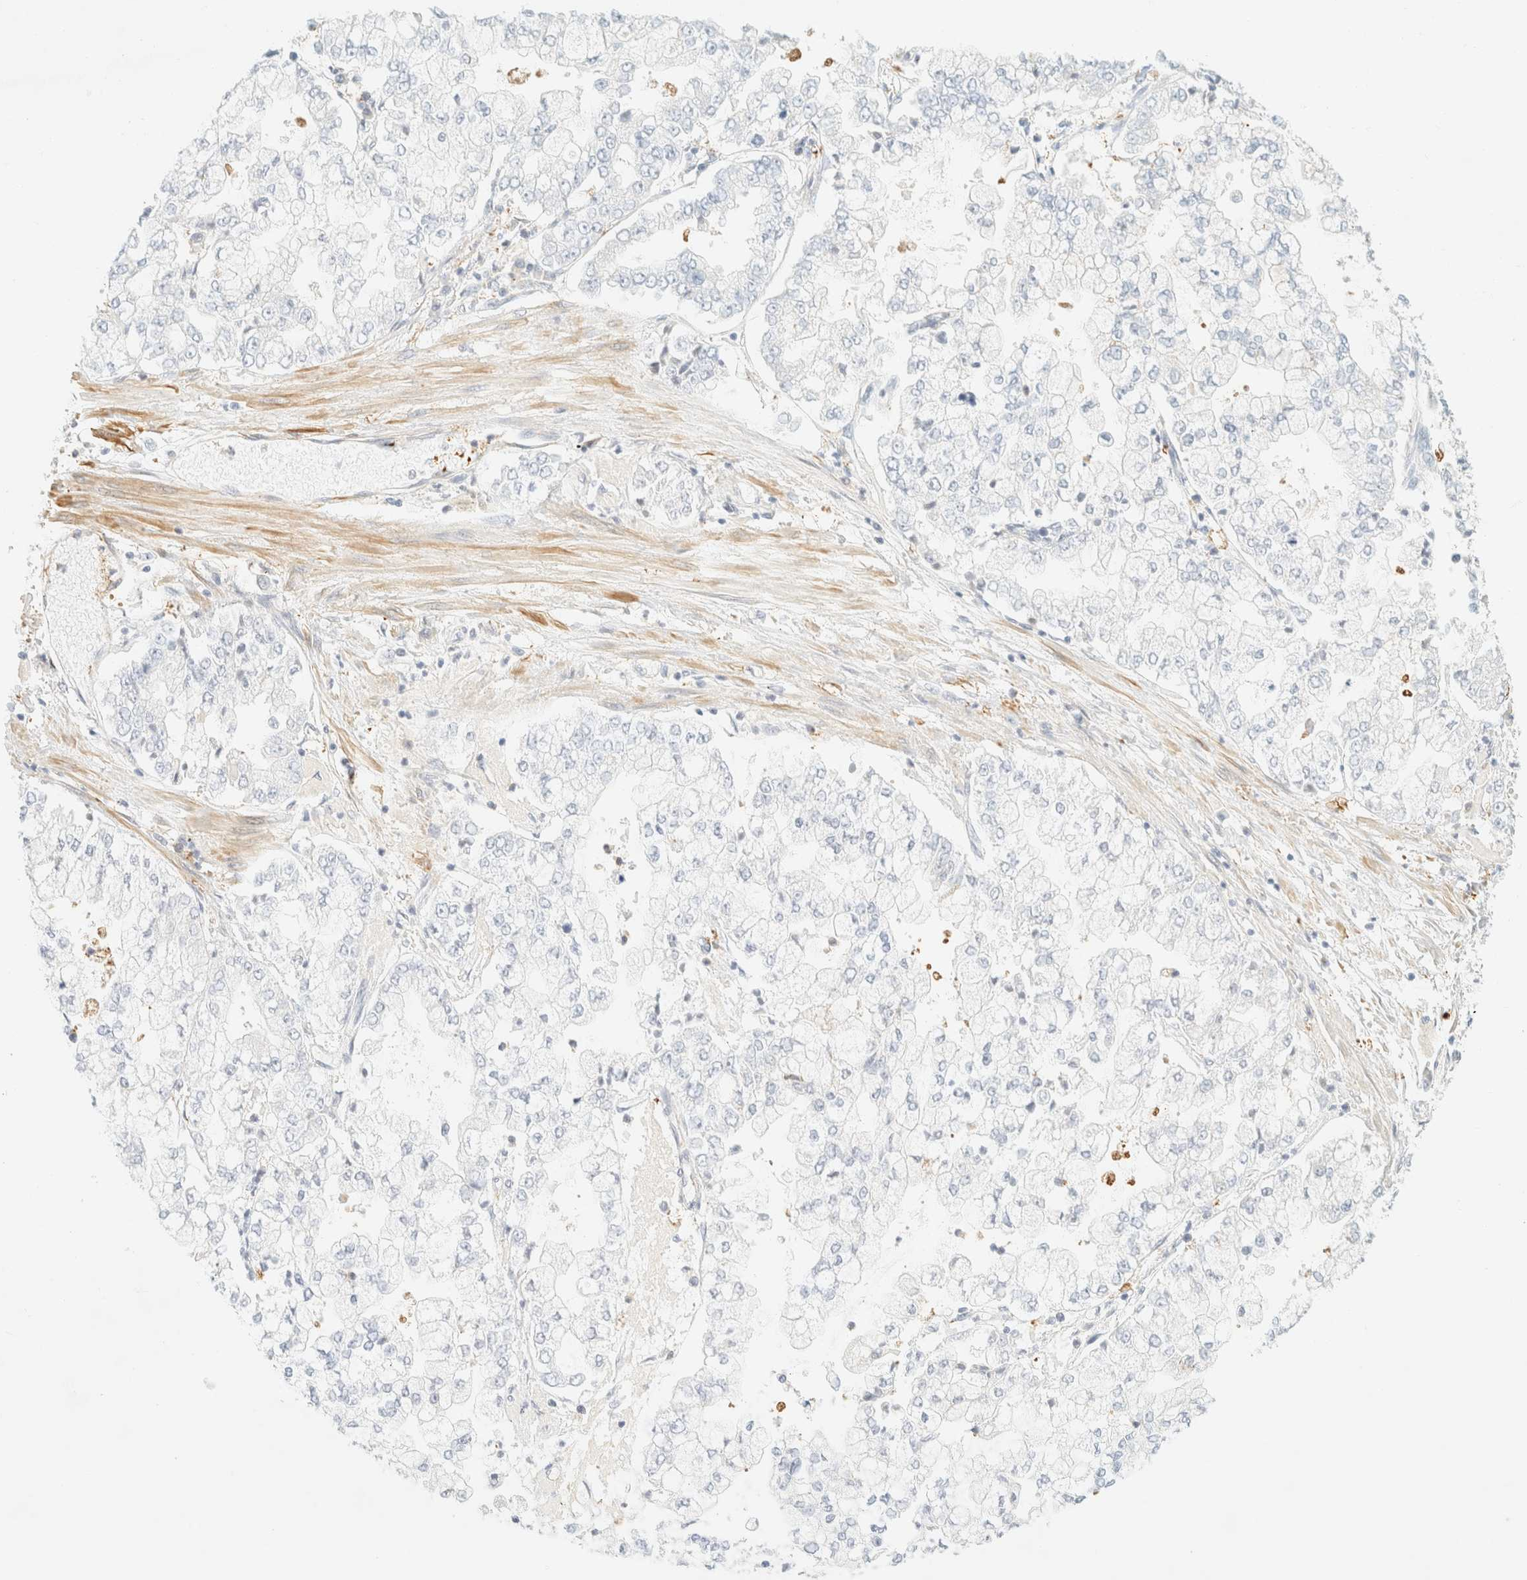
{"staining": {"intensity": "negative", "quantity": "none", "location": "none"}, "tissue": "stomach cancer", "cell_type": "Tumor cells", "image_type": "cancer", "snomed": [{"axis": "morphology", "description": "Adenocarcinoma, NOS"}, {"axis": "topography", "description": "Stomach"}], "caption": "Adenocarcinoma (stomach) stained for a protein using immunohistochemistry (IHC) displays no positivity tumor cells.", "gene": "OTOP2", "patient": {"sex": "male", "age": 76}}